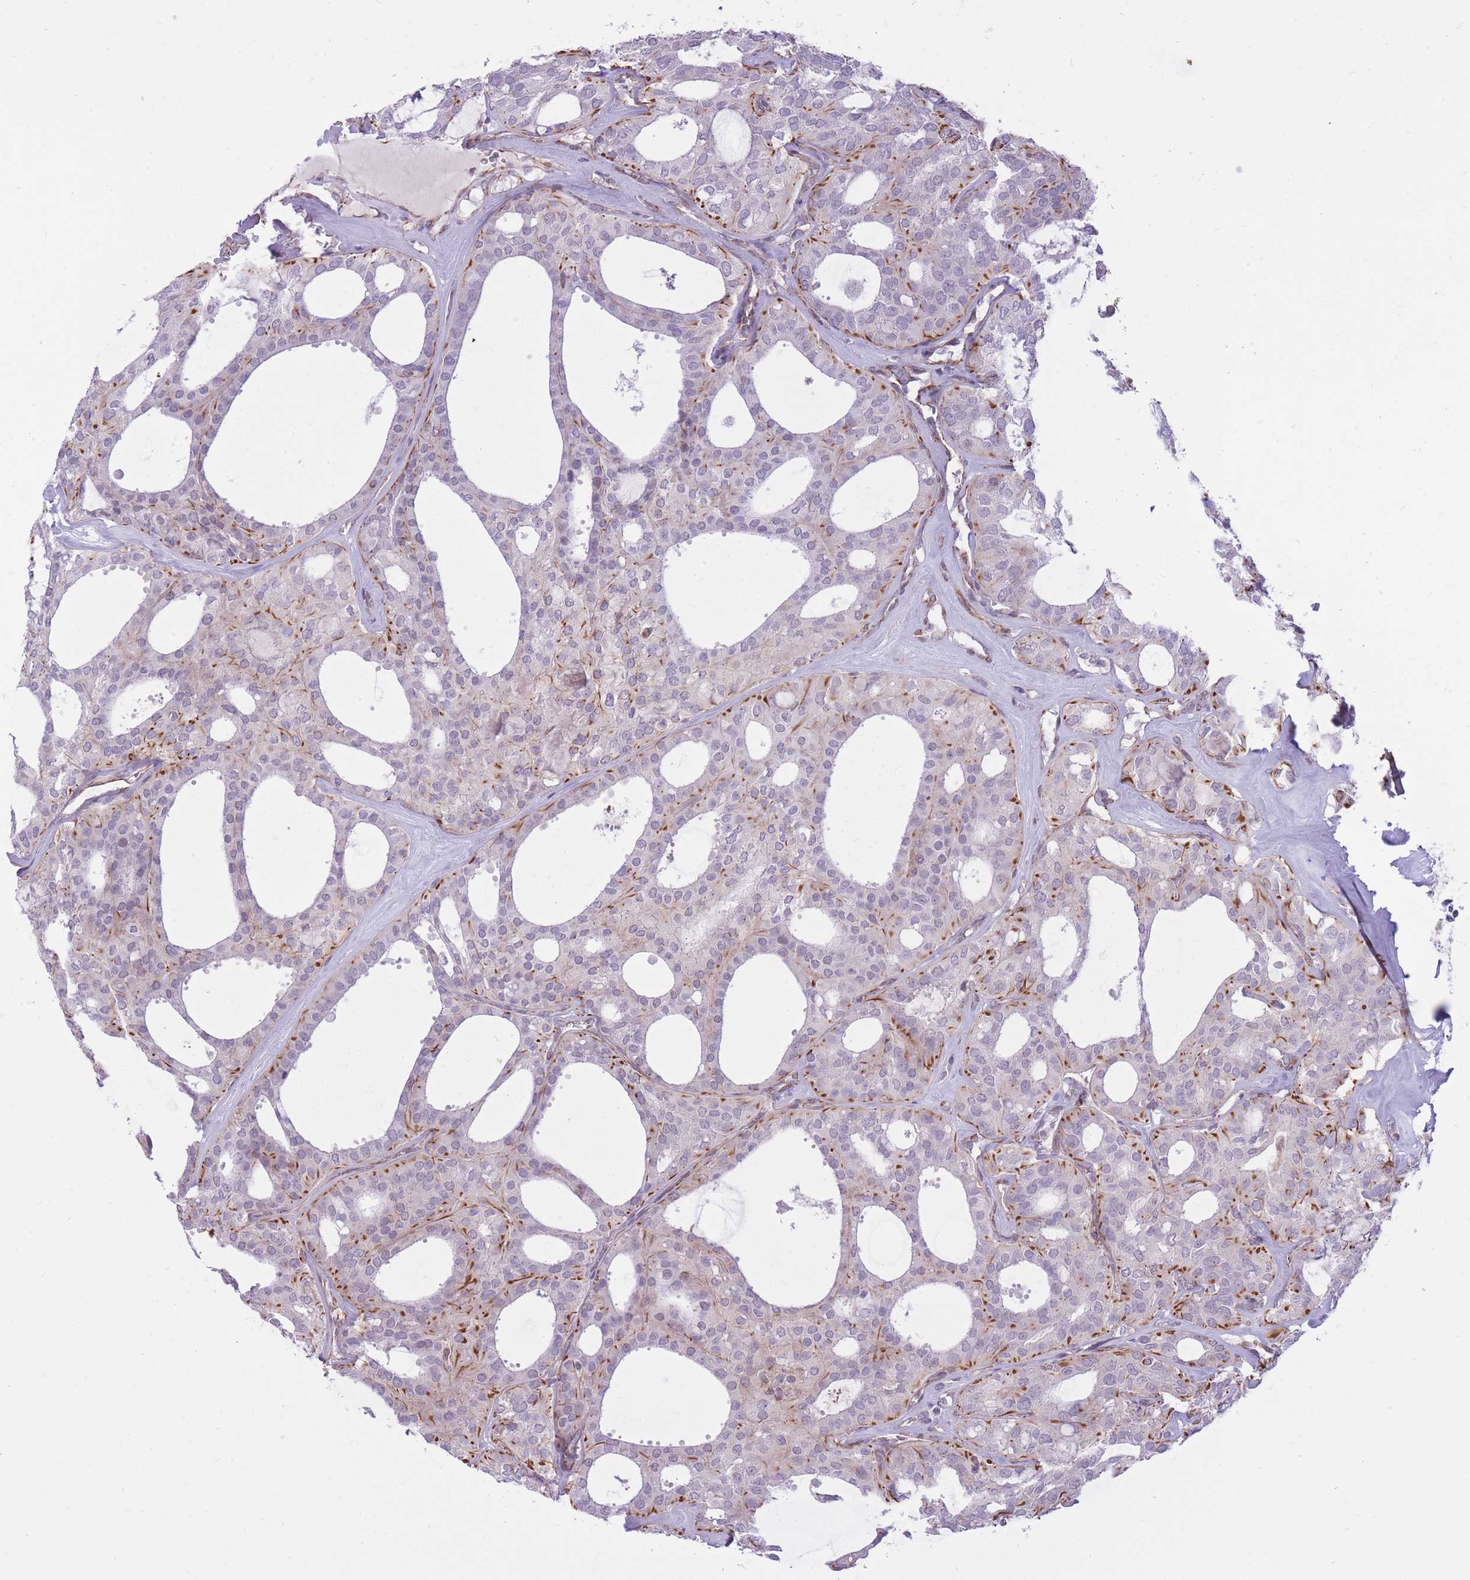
{"staining": {"intensity": "moderate", "quantity": "<25%", "location": "cytoplasmic/membranous"}, "tissue": "thyroid cancer", "cell_type": "Tumor cells", "image_type": "cancer", "snomed": [{"axis": "morphology", "description": "Follicular adenoma carcinoma, NOS"}, {"axis": "topography", "description": "Thyroid gland"}], "caption": "Protein staining shows moderate cytoplasmic/membranous staining in about <25% of tumor cells in thyroid cancer (follicular adenoma carcinoma).", "gene": "ELL", "patient": {"sex": "male", "age": 75}}